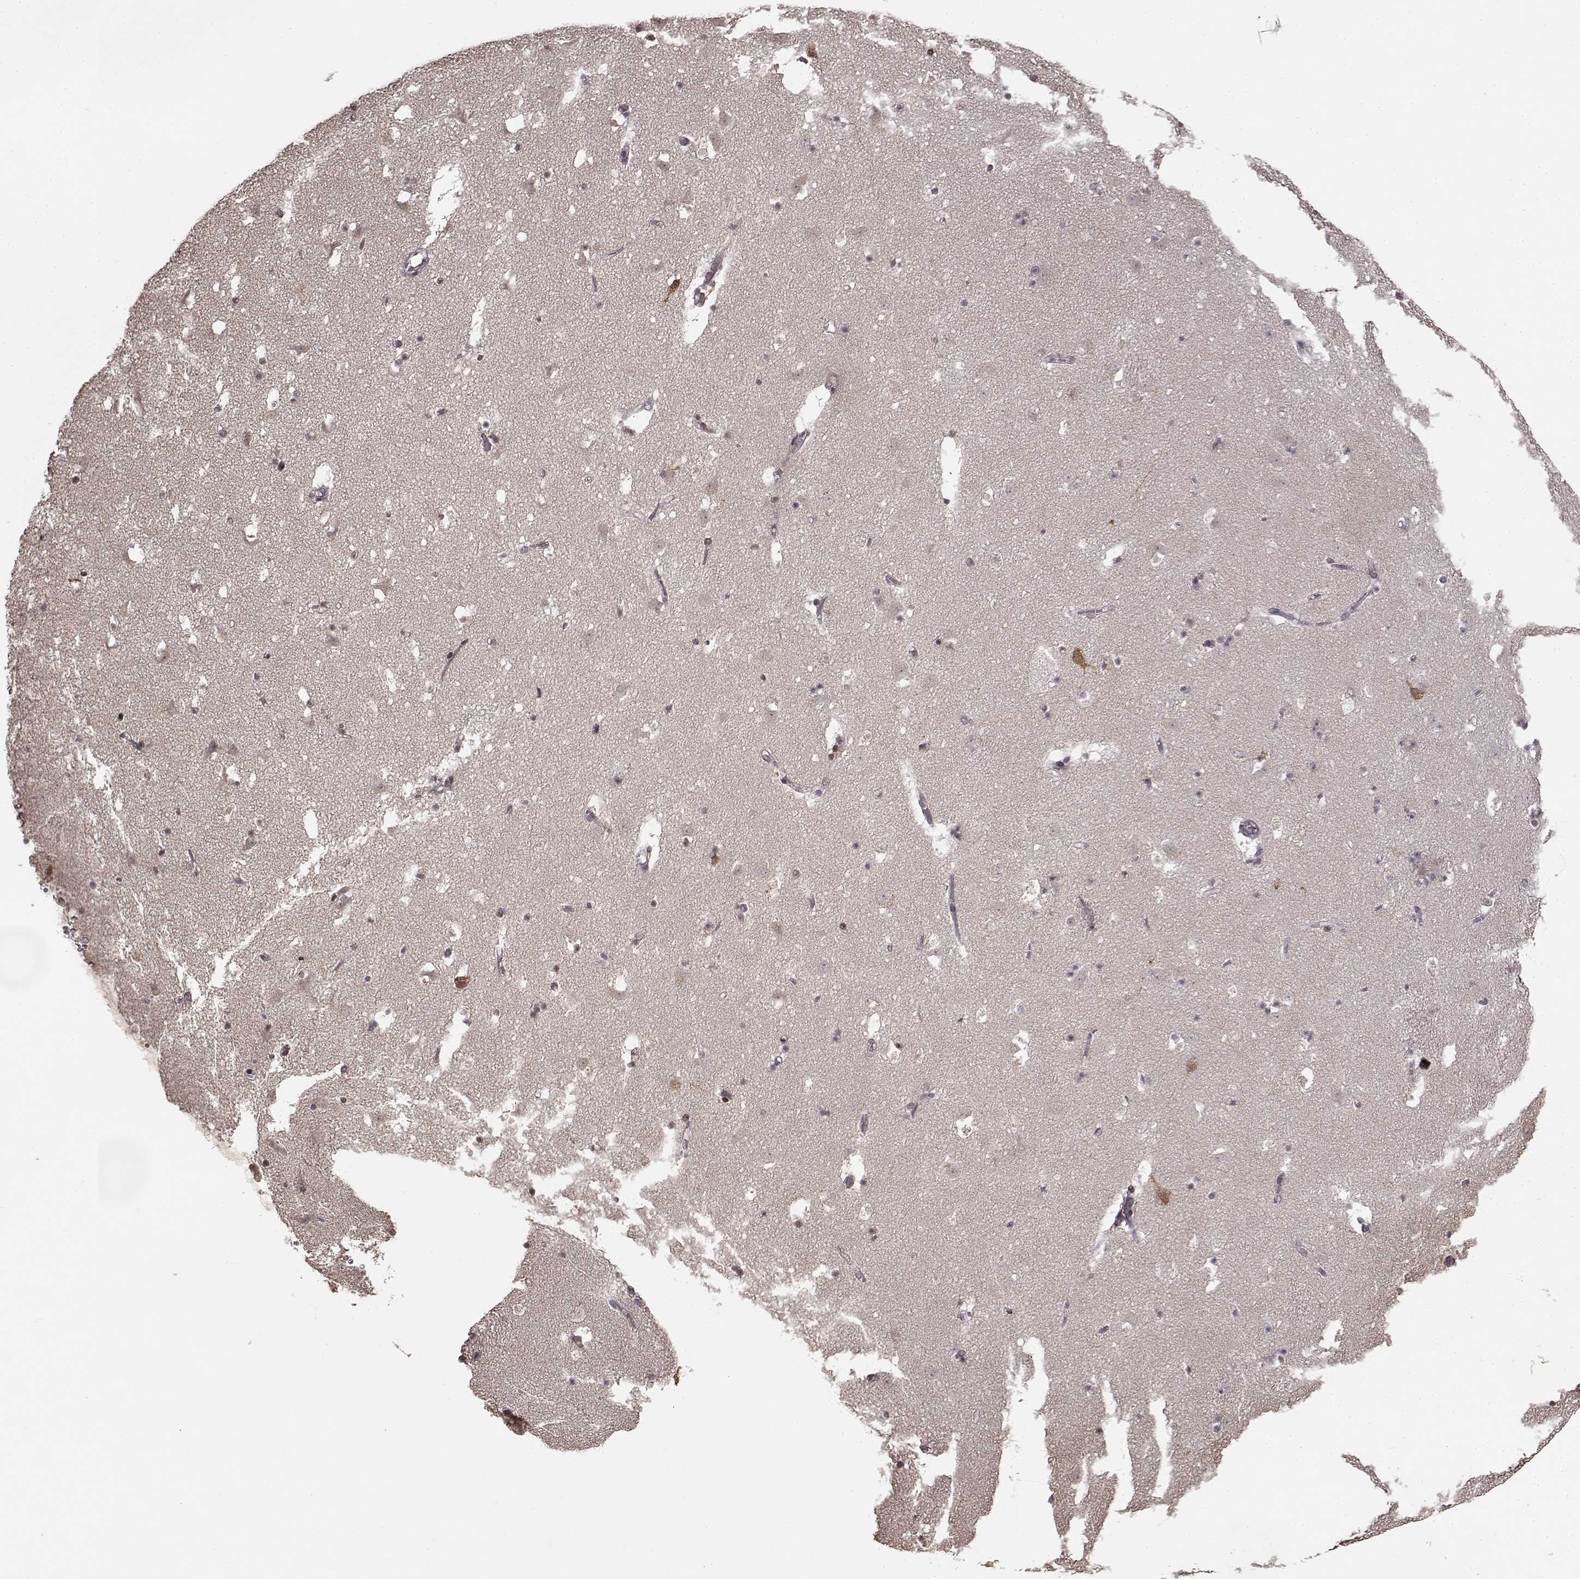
{"staining": {"intensity": "negative", "quantity": "none", "location": "none"}, "tissue": "caudate", "cell_type": "Glial cells", "image_type": "normal", "snomed": [{"axis": "morphology", "description": "Normal tissue, NOS"}, {"axis": "topography", "description": "Lateral ventricle wall"}], "caption": "Immunohistochemistry photomicrograph of benign caudate: human caudate stained with DAB exhibits no significant protein expression in glial cells.", "gene": "NTRK2", "patient": {"sex": "female", "age": 42}}